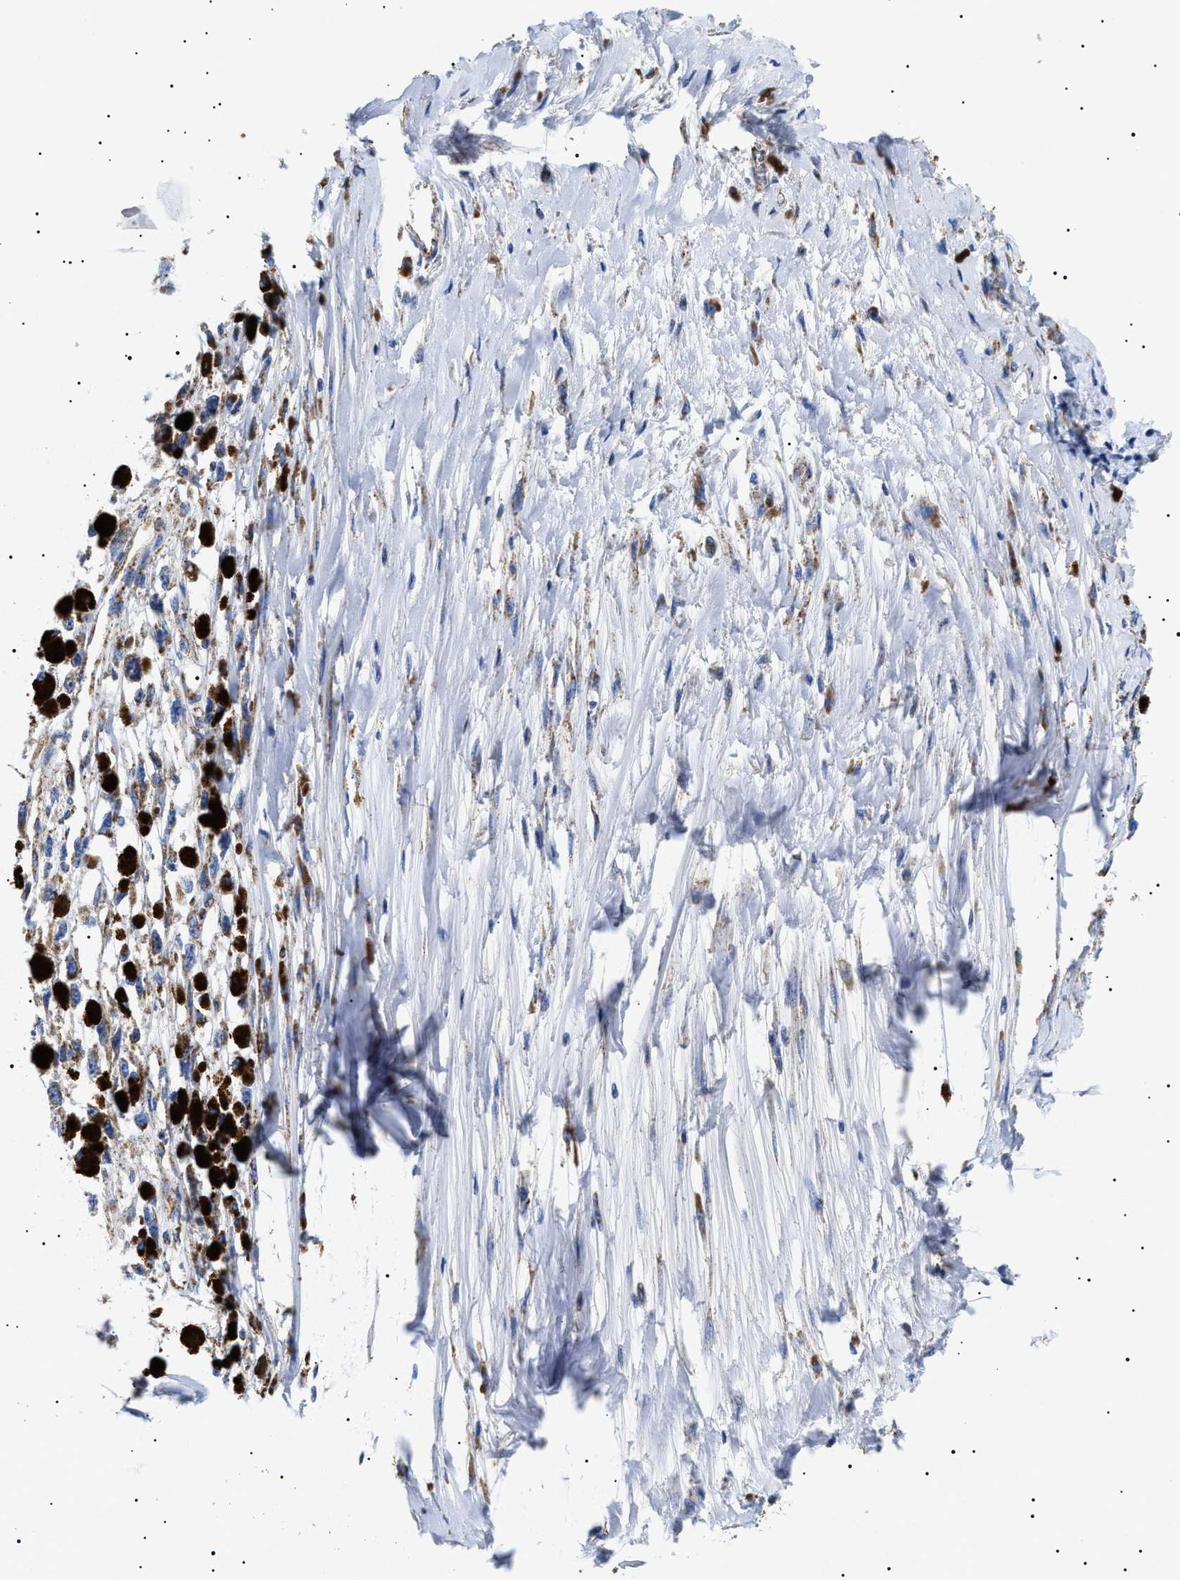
{"staining": {"intensity": "moderate", "quantity": ">75%", "location": "cytoplasmic/membranous"}, "tissue": "melanoma", "cell_type": "Tumor cells", "image_type": "cancer", "snomed": [{"axis": "morphology", "description": "Malignant melanoma, Metastatic site"}, {"axis": "topography", "description": "Lymph node"}], "caption": "About >75% of tumor cells in malignant melanoma (metastatic site) exhibit moderate cytoplasmic/membranous protein expression as visualized by brown immunohistochemical staining.", "gene": "CHRDL2", "patient": {"sex": "male", "age": 59}}